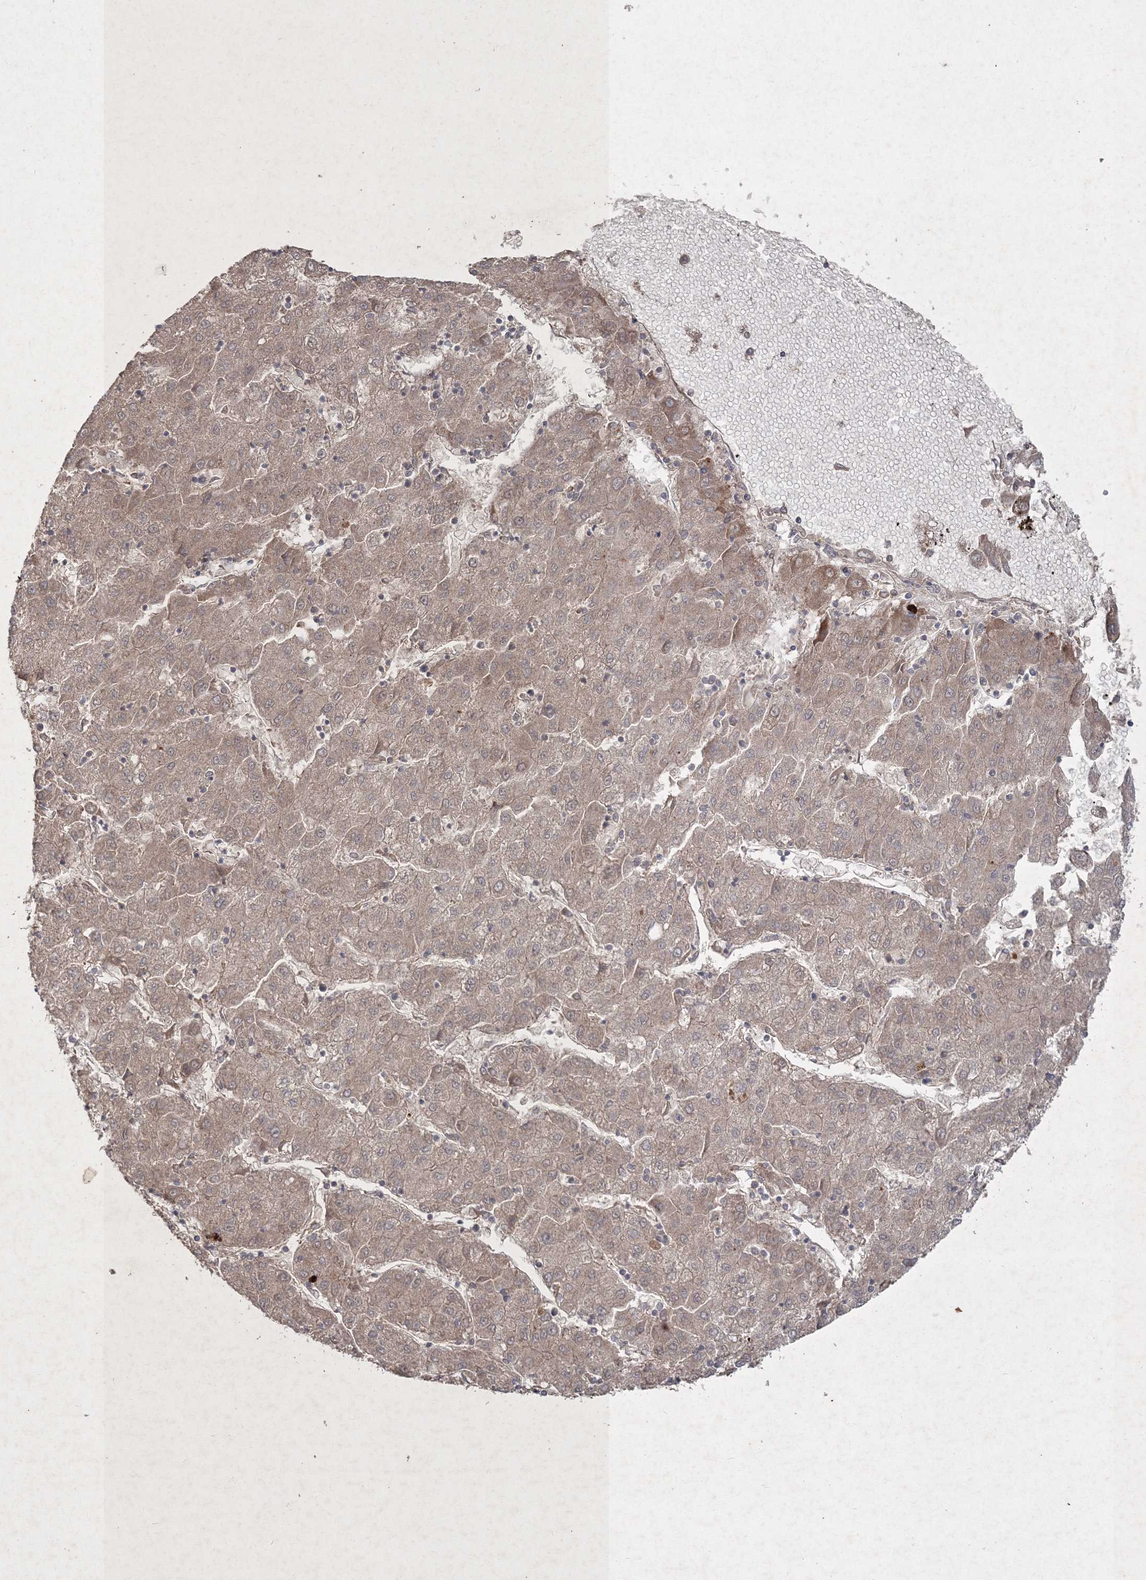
{"staining": {"intensity": "weak", "quantity": "25%-75%", "location": "cytoplasmic/membranous"}, "tissue": "liver cancer", "cell_type": "Tumor cells", "image_type": "cancer", "snomed": [{"axis": "morphology", "description": "Carcinoma, Hepatocellular, NOS"}, {"axis": "topography", "description": "Liver"}], "caption": "Protein expression analysis of liver cancer displays weak cytoplasmic/membranous positivity in approximately 25%-75% of tumor cells. The protein of interest is shown in brown color, while the nuclei are stained blue.", "gene": "SPRY1", "patient": {"sex": "male", "age": 72}}